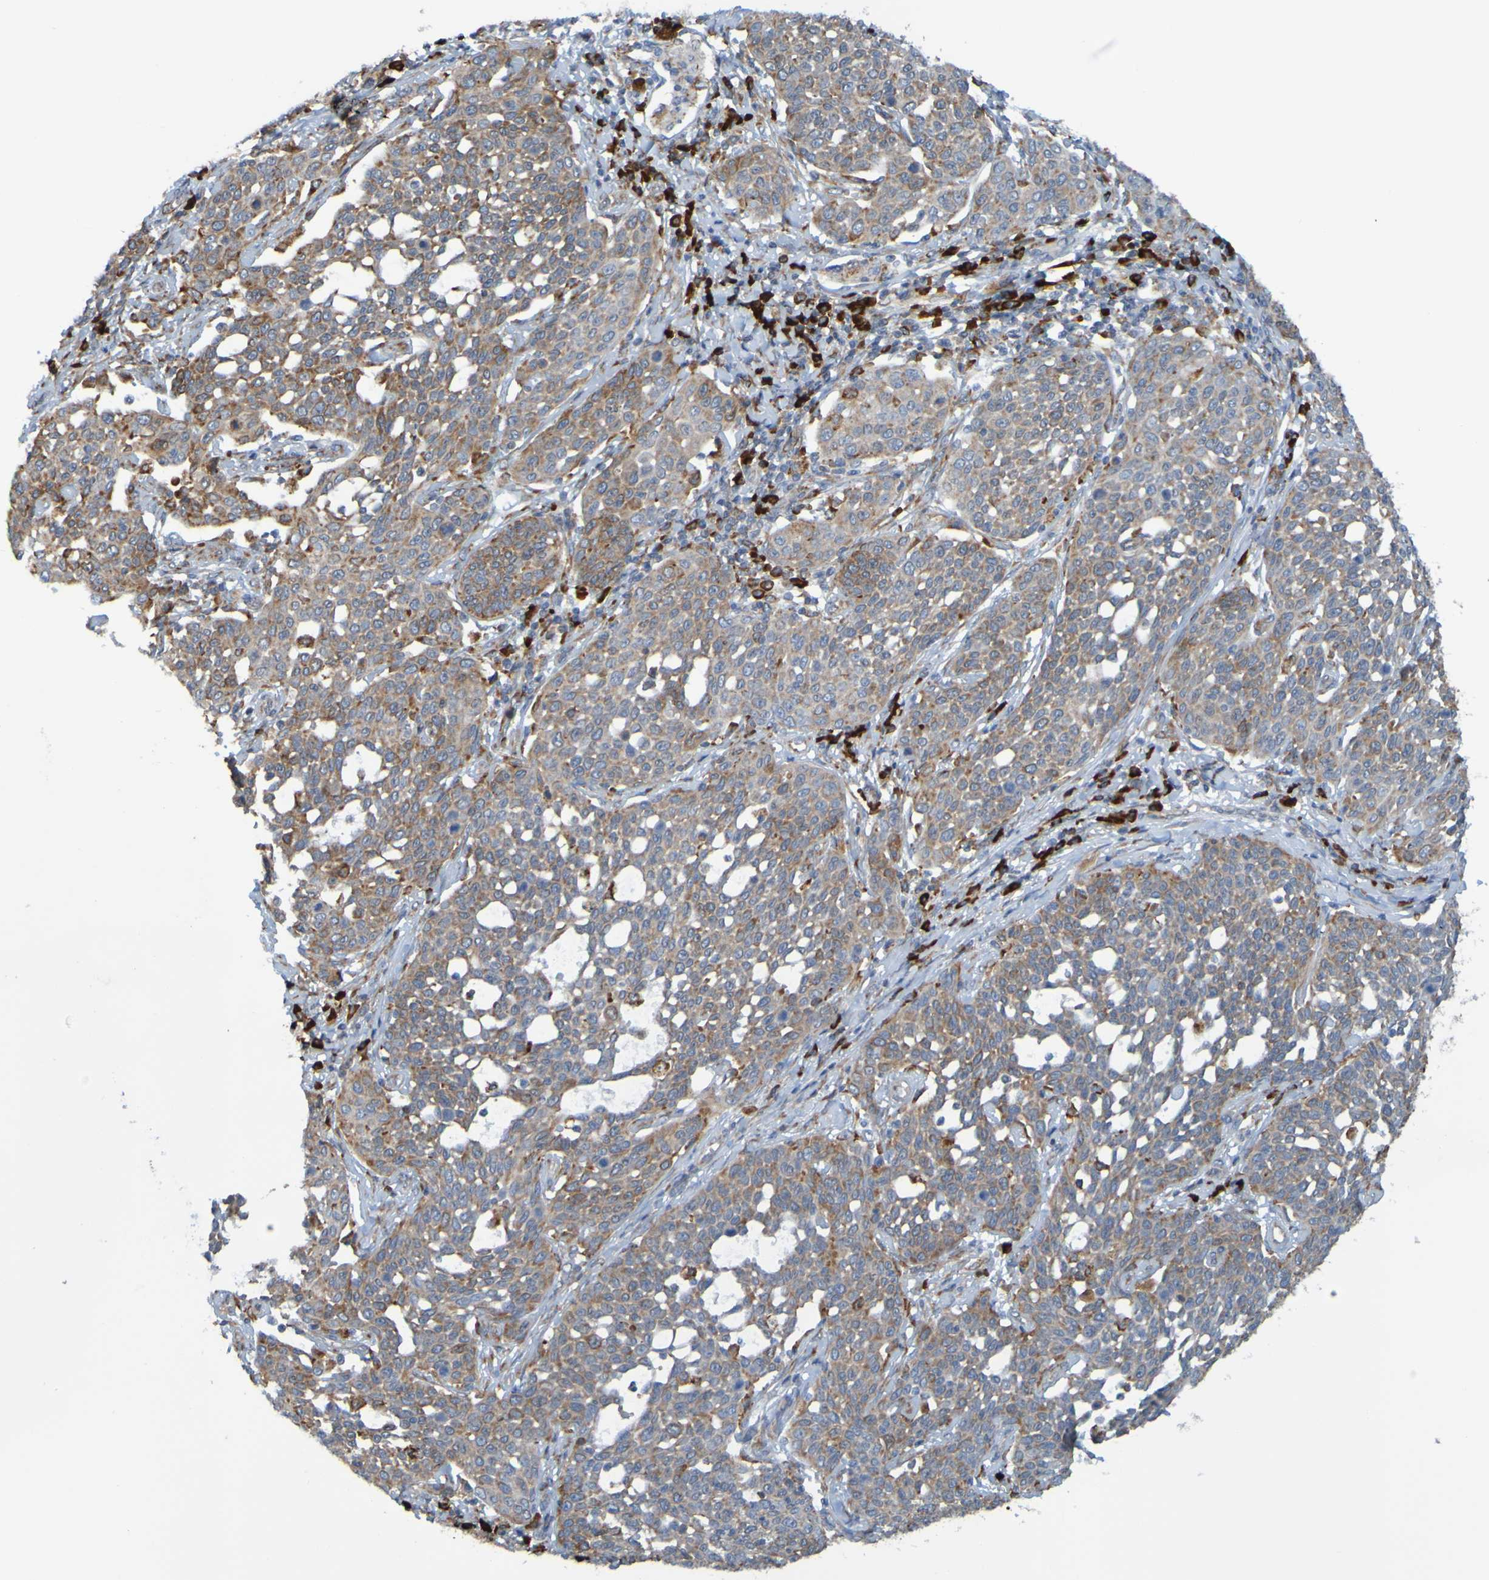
{"staining": {"intensity": "weak", "quantity": ">75%", "location": "cytoplasmic/membranous"}, "tissue": "cervical cancer", "cell_type": "Tumor cells", "image_type": "cancer", "snomed": [{"axis": "morphology", "description": "Squamous cell carcinoma, NOS"}, {"axis": "topography", "description": "Cervix"}], "caption": "IHC micrograph of human squamous cell carcinoma (cervical) stained for a protein (brown), which exhibits low levels of weak cytoplasmic/membranous positivity in approximately >75% of tumor cells.", "gene": "SSR1", "patient": {"sex": "female", "age": 34}}